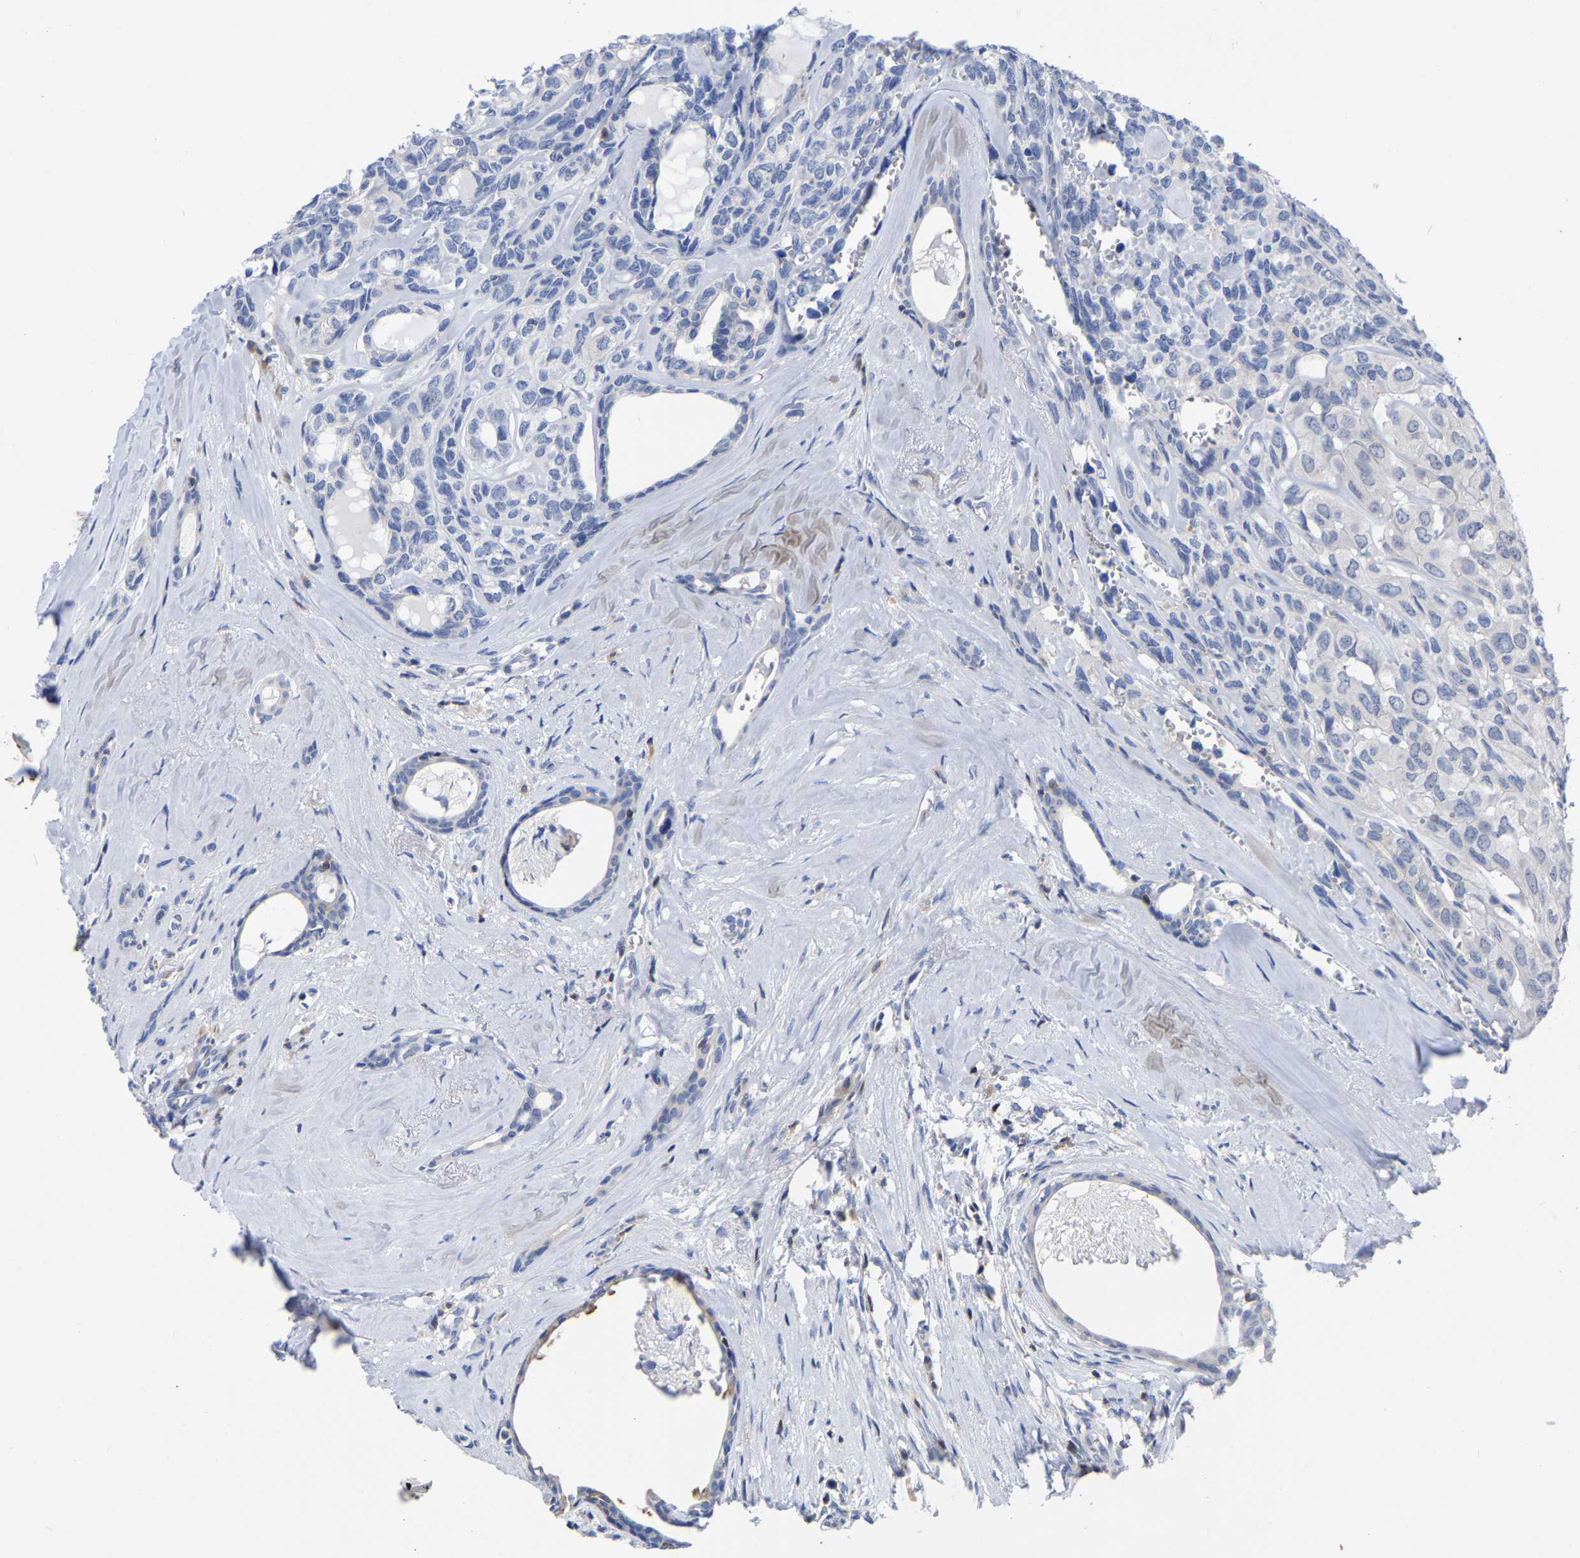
{"staining": {"intensity": "negative", "quantity": "none", "location": "none"}, "tissue": "head and neck cancer", "cell_type": "Tumor cells", "image_type": "cancer", "snomed": [{"axis": "morphology", "description": "Adenocarcinoma, NOS"}, {"axis": "topography", "description": "Salivary gland, NOS"}, {"axis": "topography", "description": "Head-Neck"}], "caption": "Head and neck adenocarcinoma stained for a protein using immunohistochemistry shows no expression tumor cells.", "gene": "PTPN7", "patient": {"sex": "female", "age": 76}}